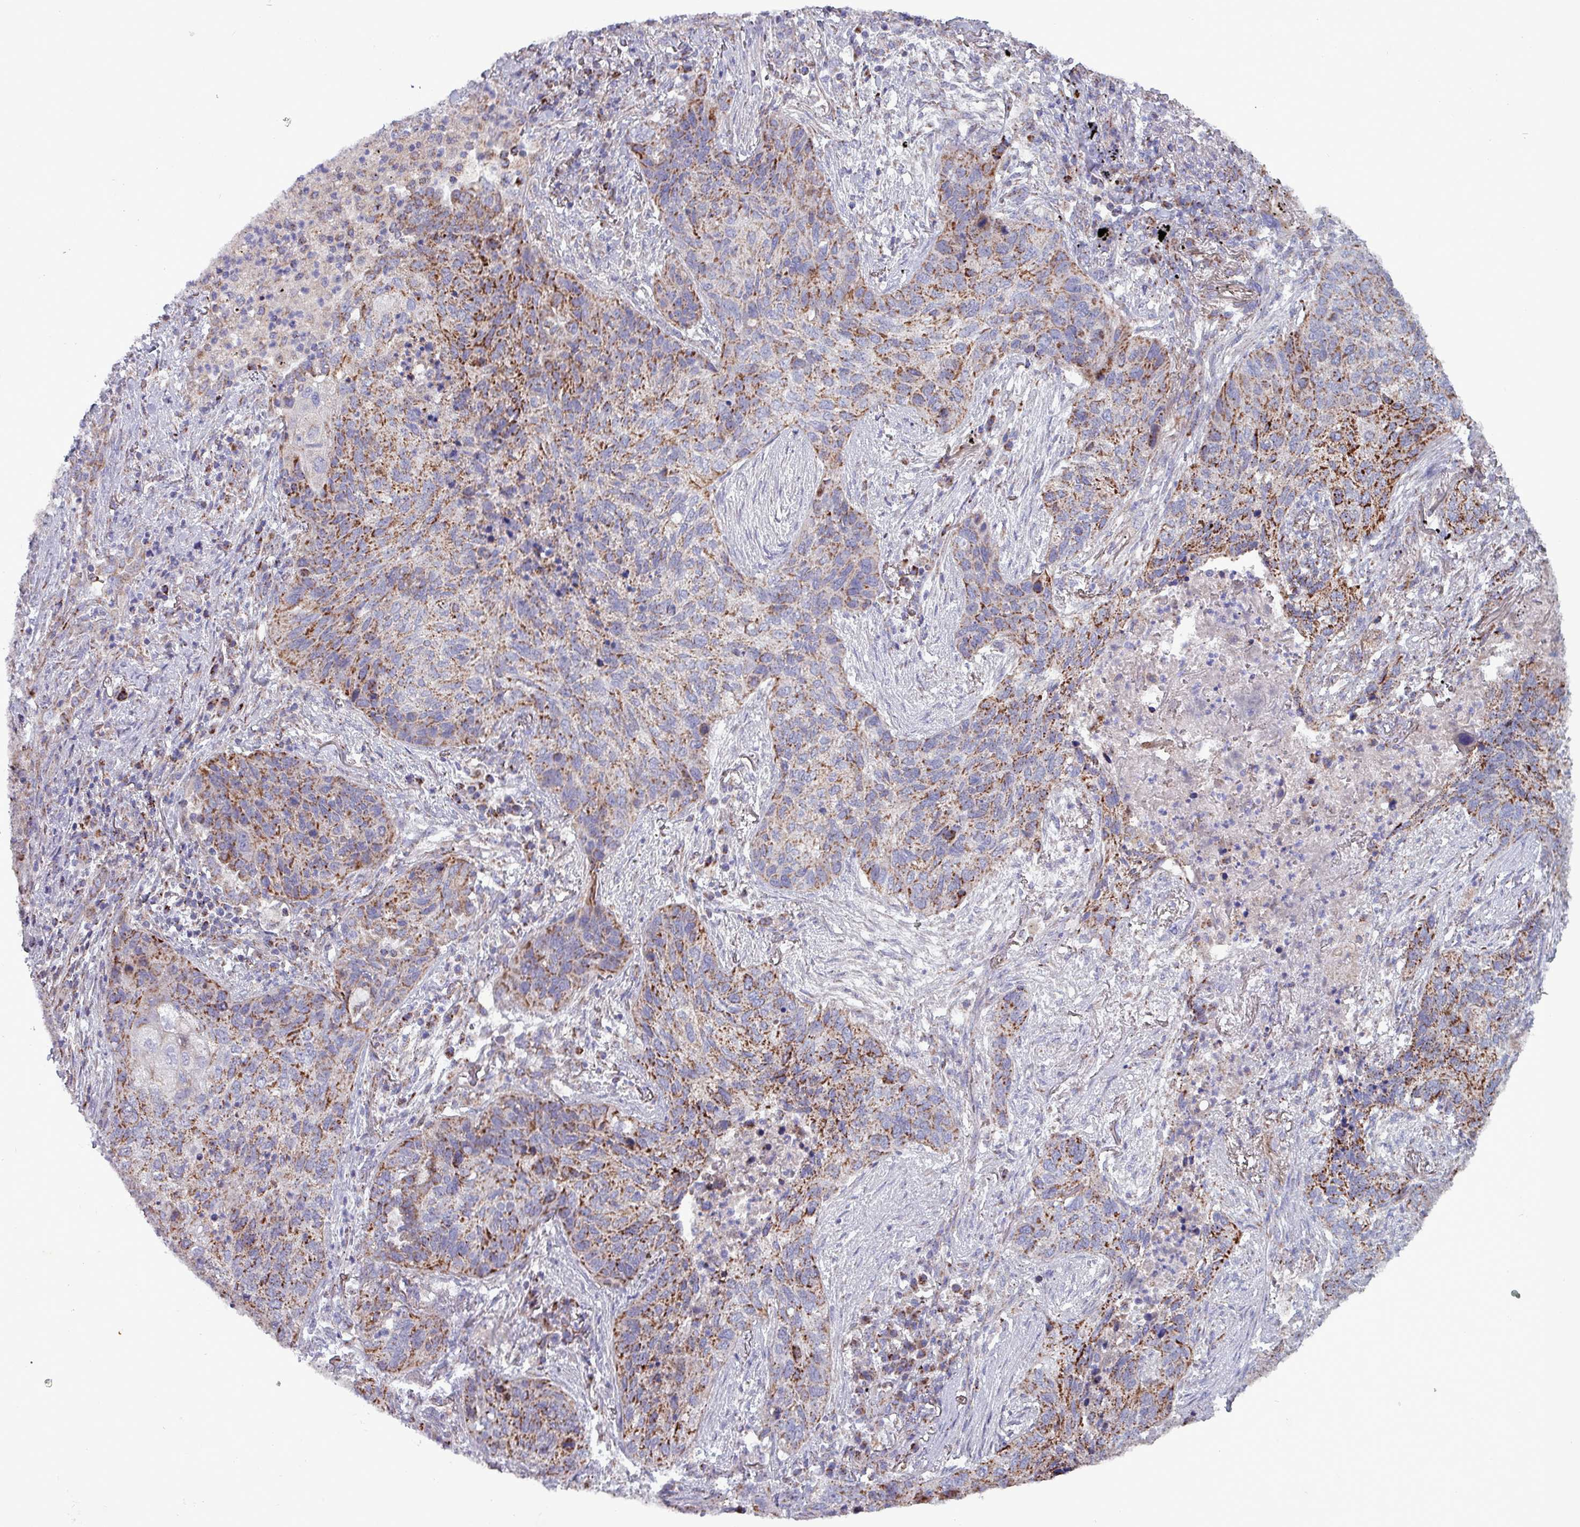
{"staining": {"intensity": "strong", "quantity": "25%-75%", "location": "cytoplasmic/membranous"}, "tissue": "lung cancer", "cell_type": "Tumor cells", "image_type": "cancer", "snomed": [{"axis": "morphology", "description": "Squamous cell carcinoma, NOS"}, {"axis": "topography", "description": "Lung"}], "caption": "Protein staining of lung squamous cell carcinoma tissue demonstrates strong cytoplasmic/membranous staining in approximately 25%-75% of tumor cells.", "gene": "ZNF322", "patient": {"sex": "female", "age": 63}}